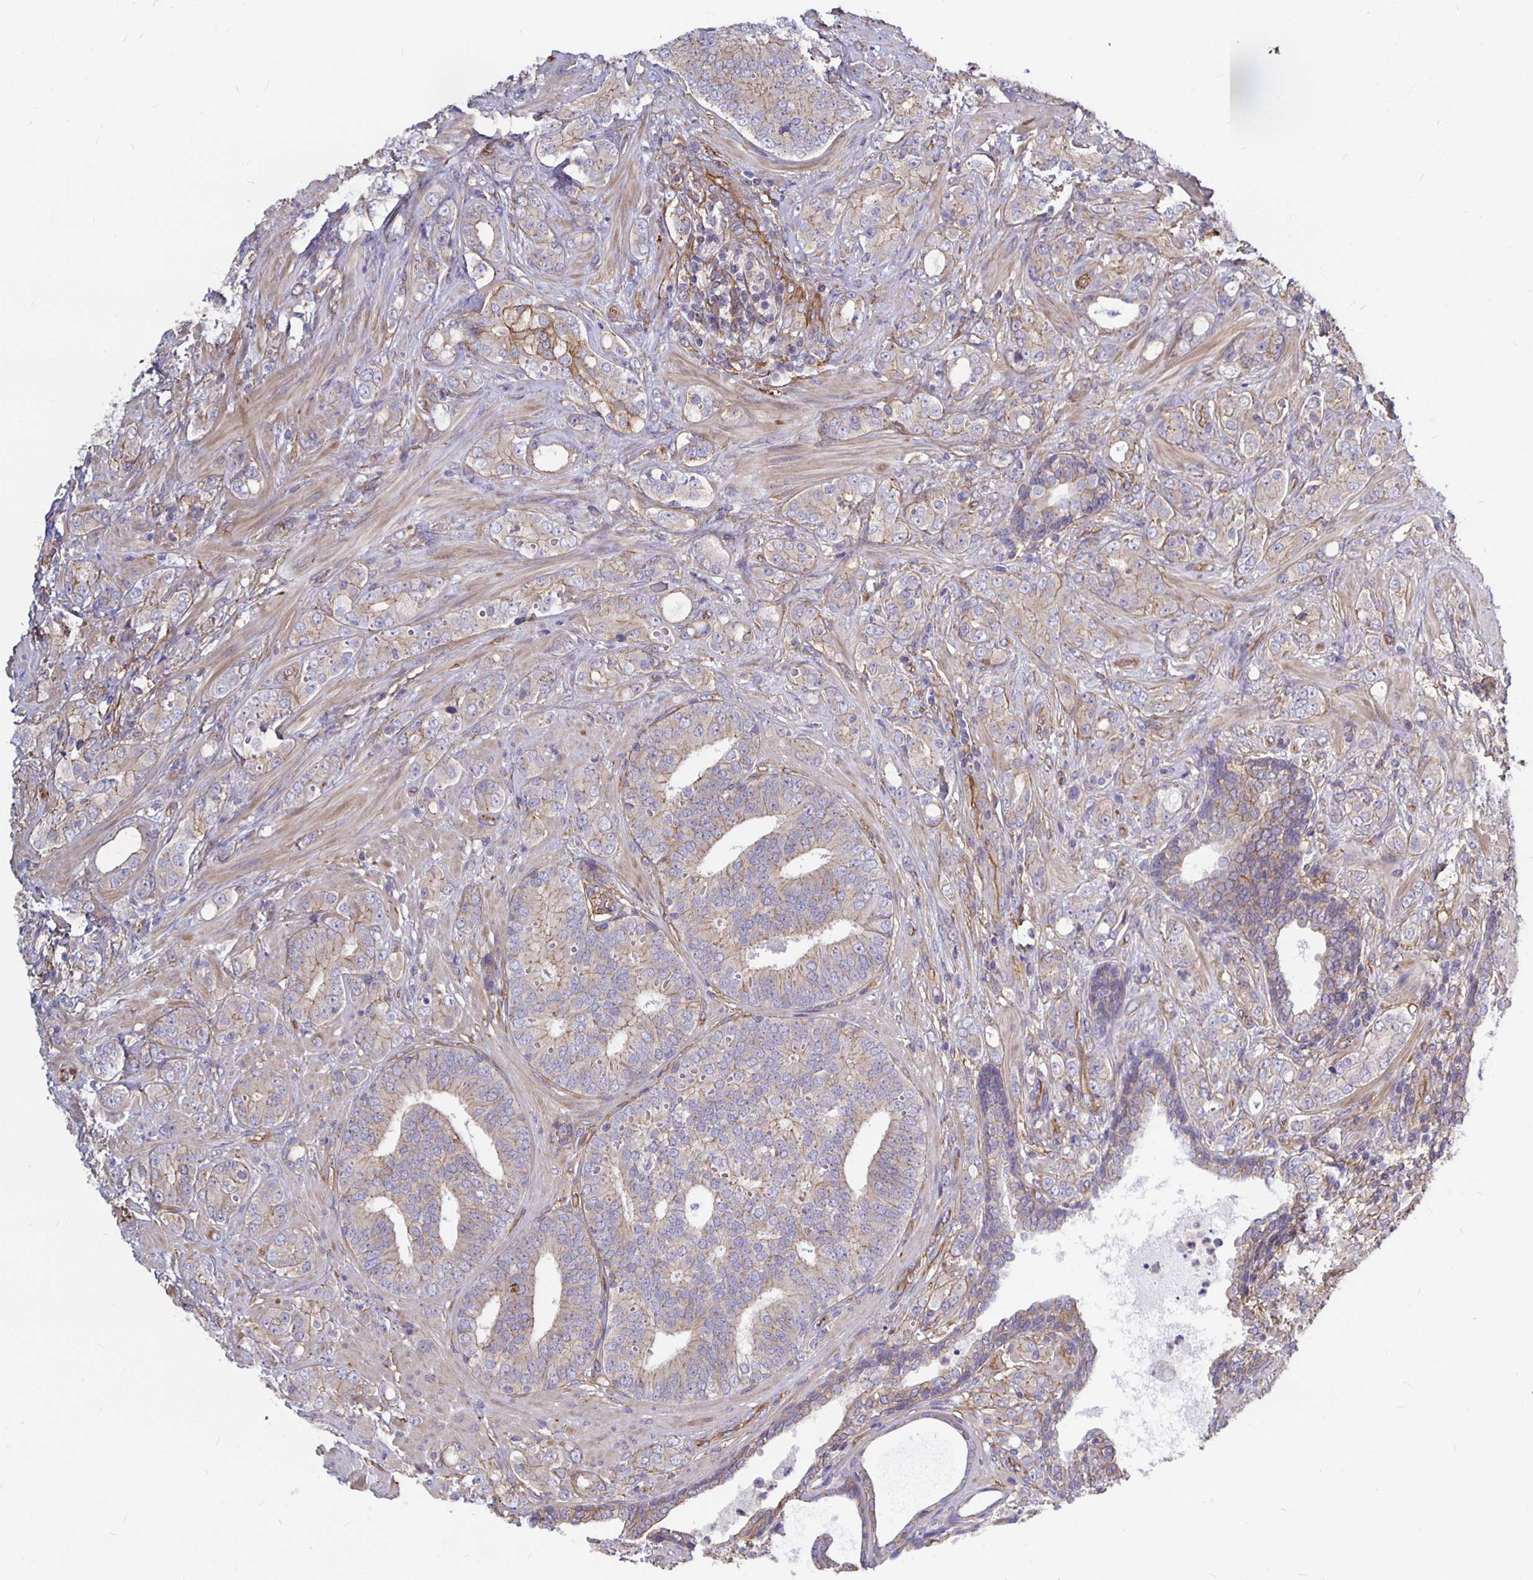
{"staining": {"intensity": "weak", "quantity": "<25%", "location": "cytoplasmic/membranous"}, "tissue": "prostate cancer", "cell_type": "Tumor cells", "image_type": "cancer", "snomed": [{"axis": "morphology", "description": "Adenocarcinoma, High grade"}, {"axis": "topography", "description": "Prostate"}], "caption": "DAB immunohistochemical staining of high-grade adenocarcinoma (prostate) demonstrates no significant expression in tumor cells.", "gene": "ARHGEF39", "patient": {"sex": "male", "age": 62}}